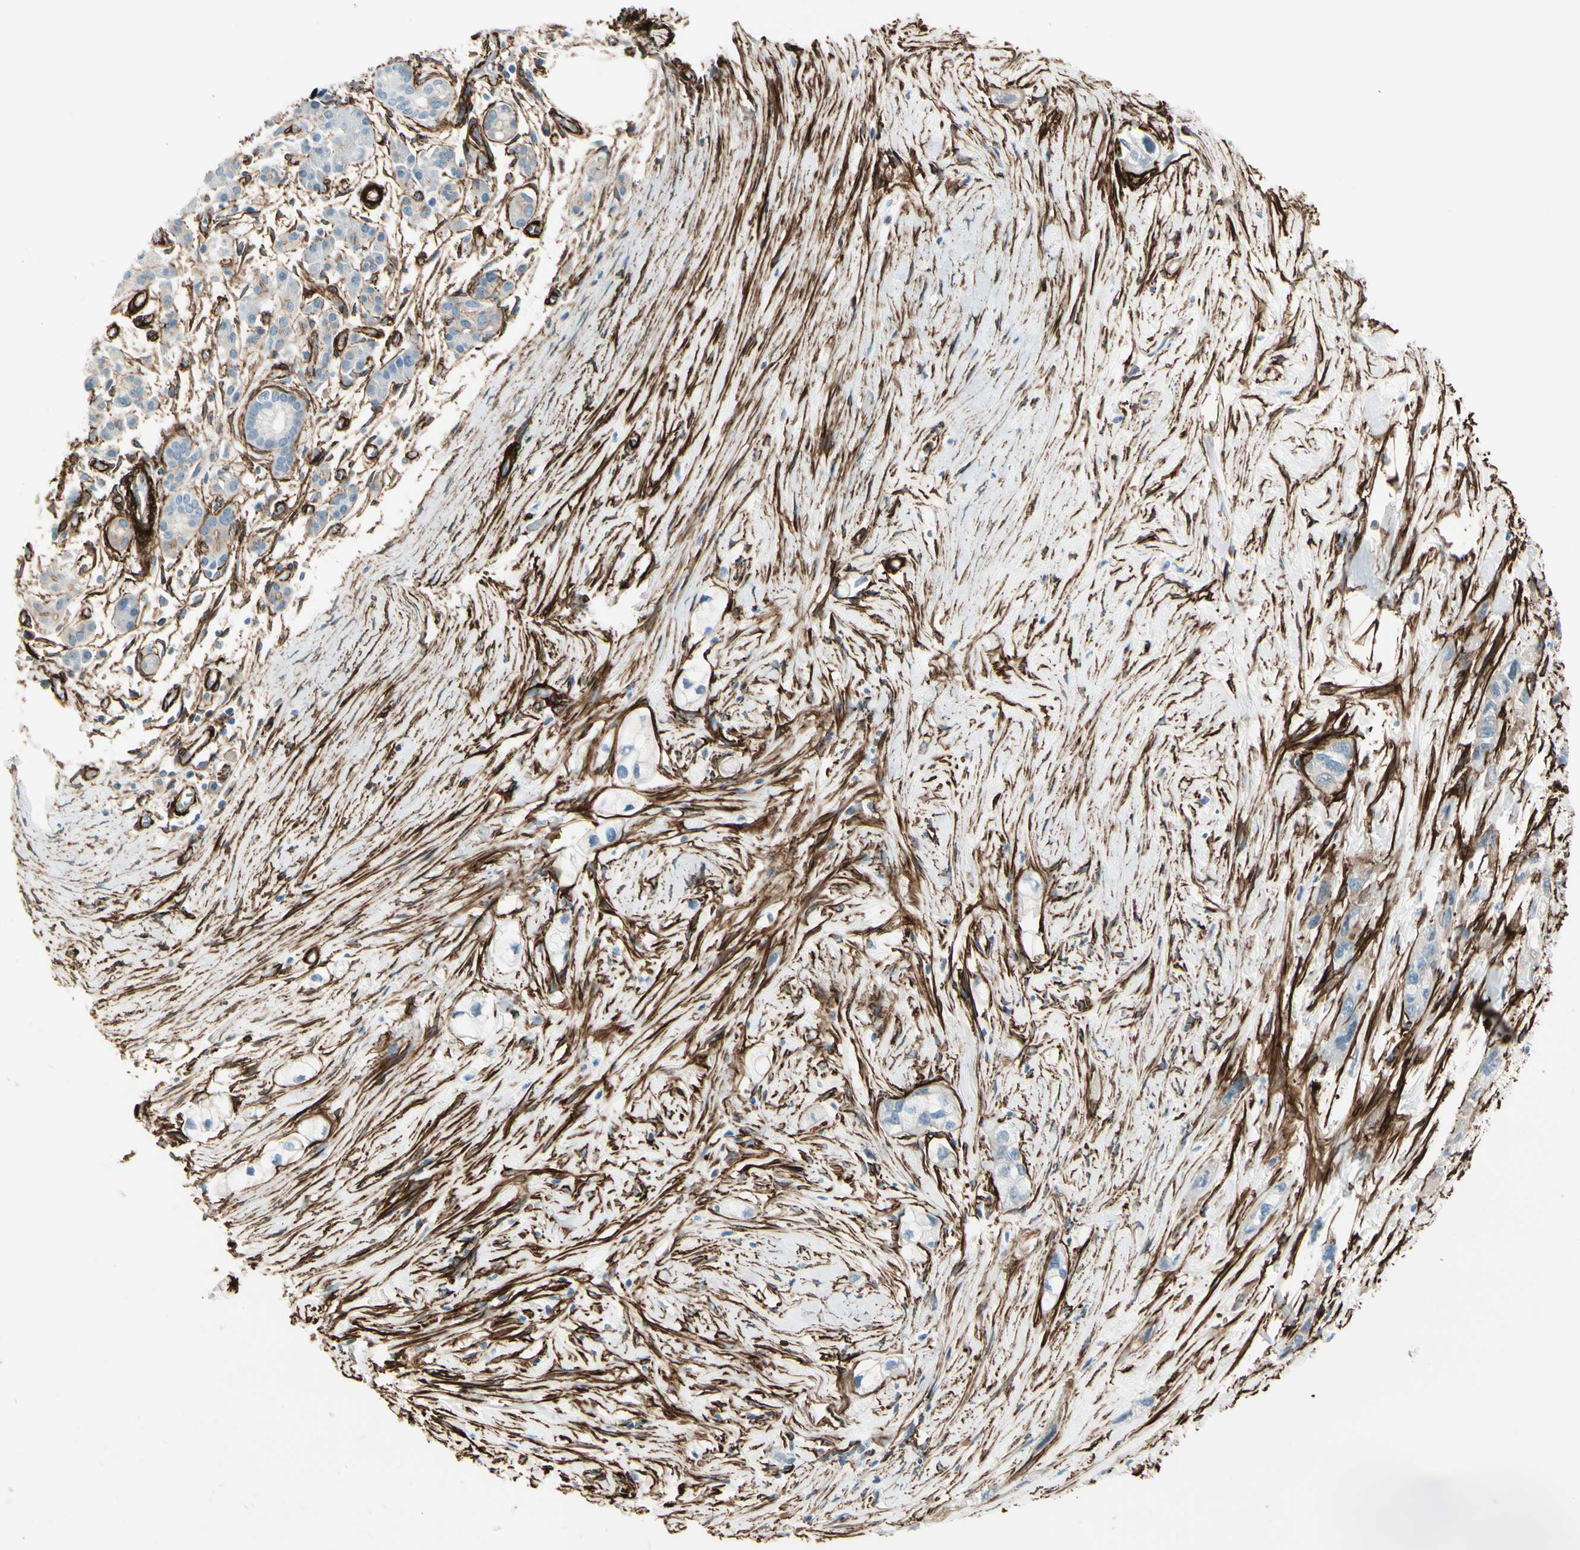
{"staining": {"intensity": "negative", "quantity": "none", "location": "none"}, "tissue": "pancreatic cancer", "cell_type": "Tumor cells", "image_type": "cancer", "snomed": [{"axis": "morphology", "description": "Adenocarcinoma, NOS"}, {"axis": "topography", "description": "Pancreas"}], "caption": "DAB immunohistochemical staining of human pancreatic cancer (adenocarcinoma) demonstrates no significant positivity in tumor cells.", "gene": "CALD1", "patient": {"sex": "male", "age": 74}}